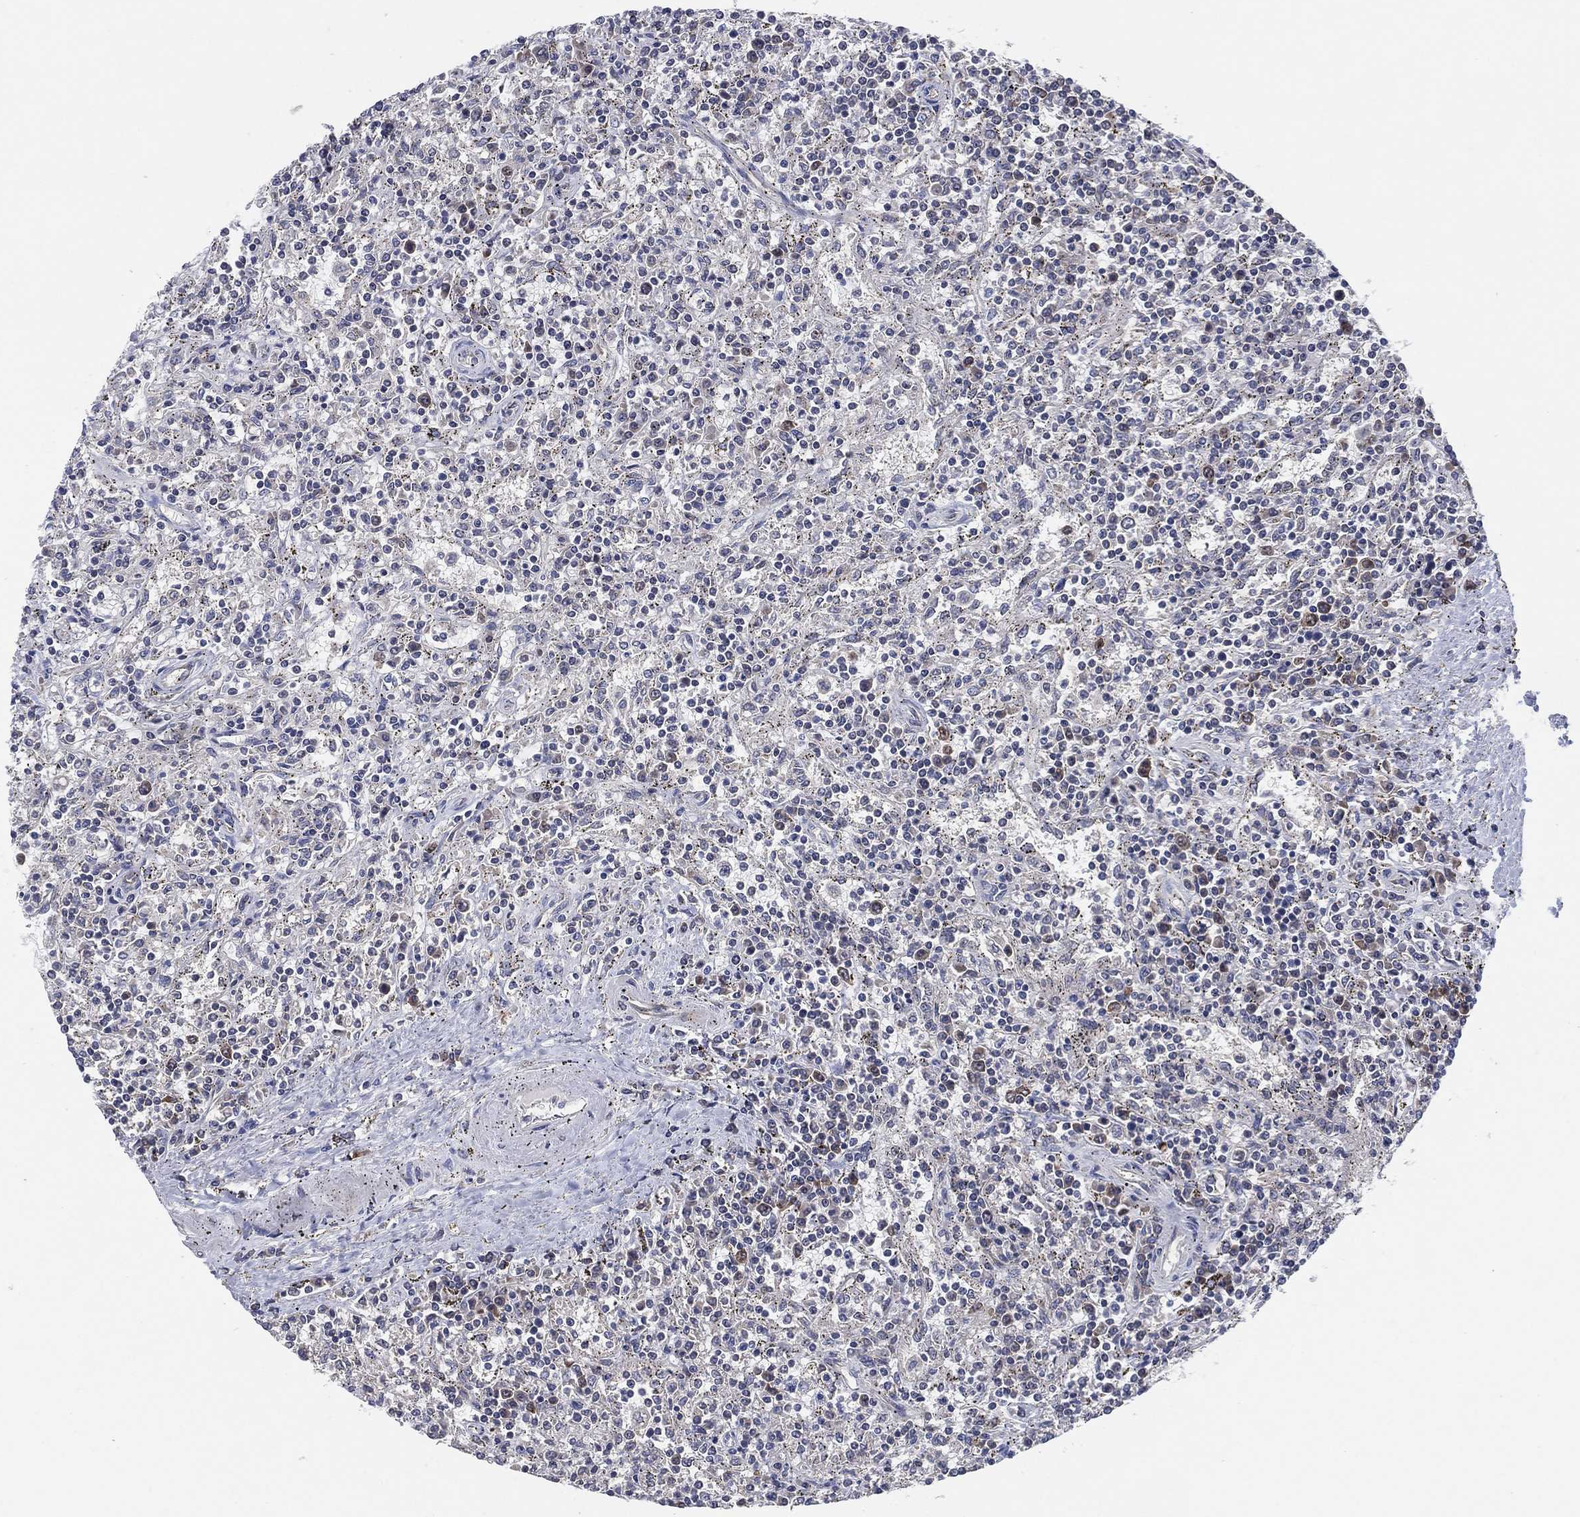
{"staining": {"intensity": "negative", "quantity": "none", "location": "none"}, "tissue": "lymphoma", "cell_type": "Tumor cells", "image_type": "cancer", "snomed": [{"axis": "morphology", "description": "Malignant lymphoma, non-Hodgkin's type, Low grade"}, {"axis": "topography", "description": "Spleen"}], "caption": "IHC micrograph of neoplastic tissue: malignant lymphoma, non-Hodgkin's type (low-grade) stained with DAB reveals no significant protein positivity in tumor cells.", "gene": "FAM104A", "patient": {"sex": "male", "age": 62}}